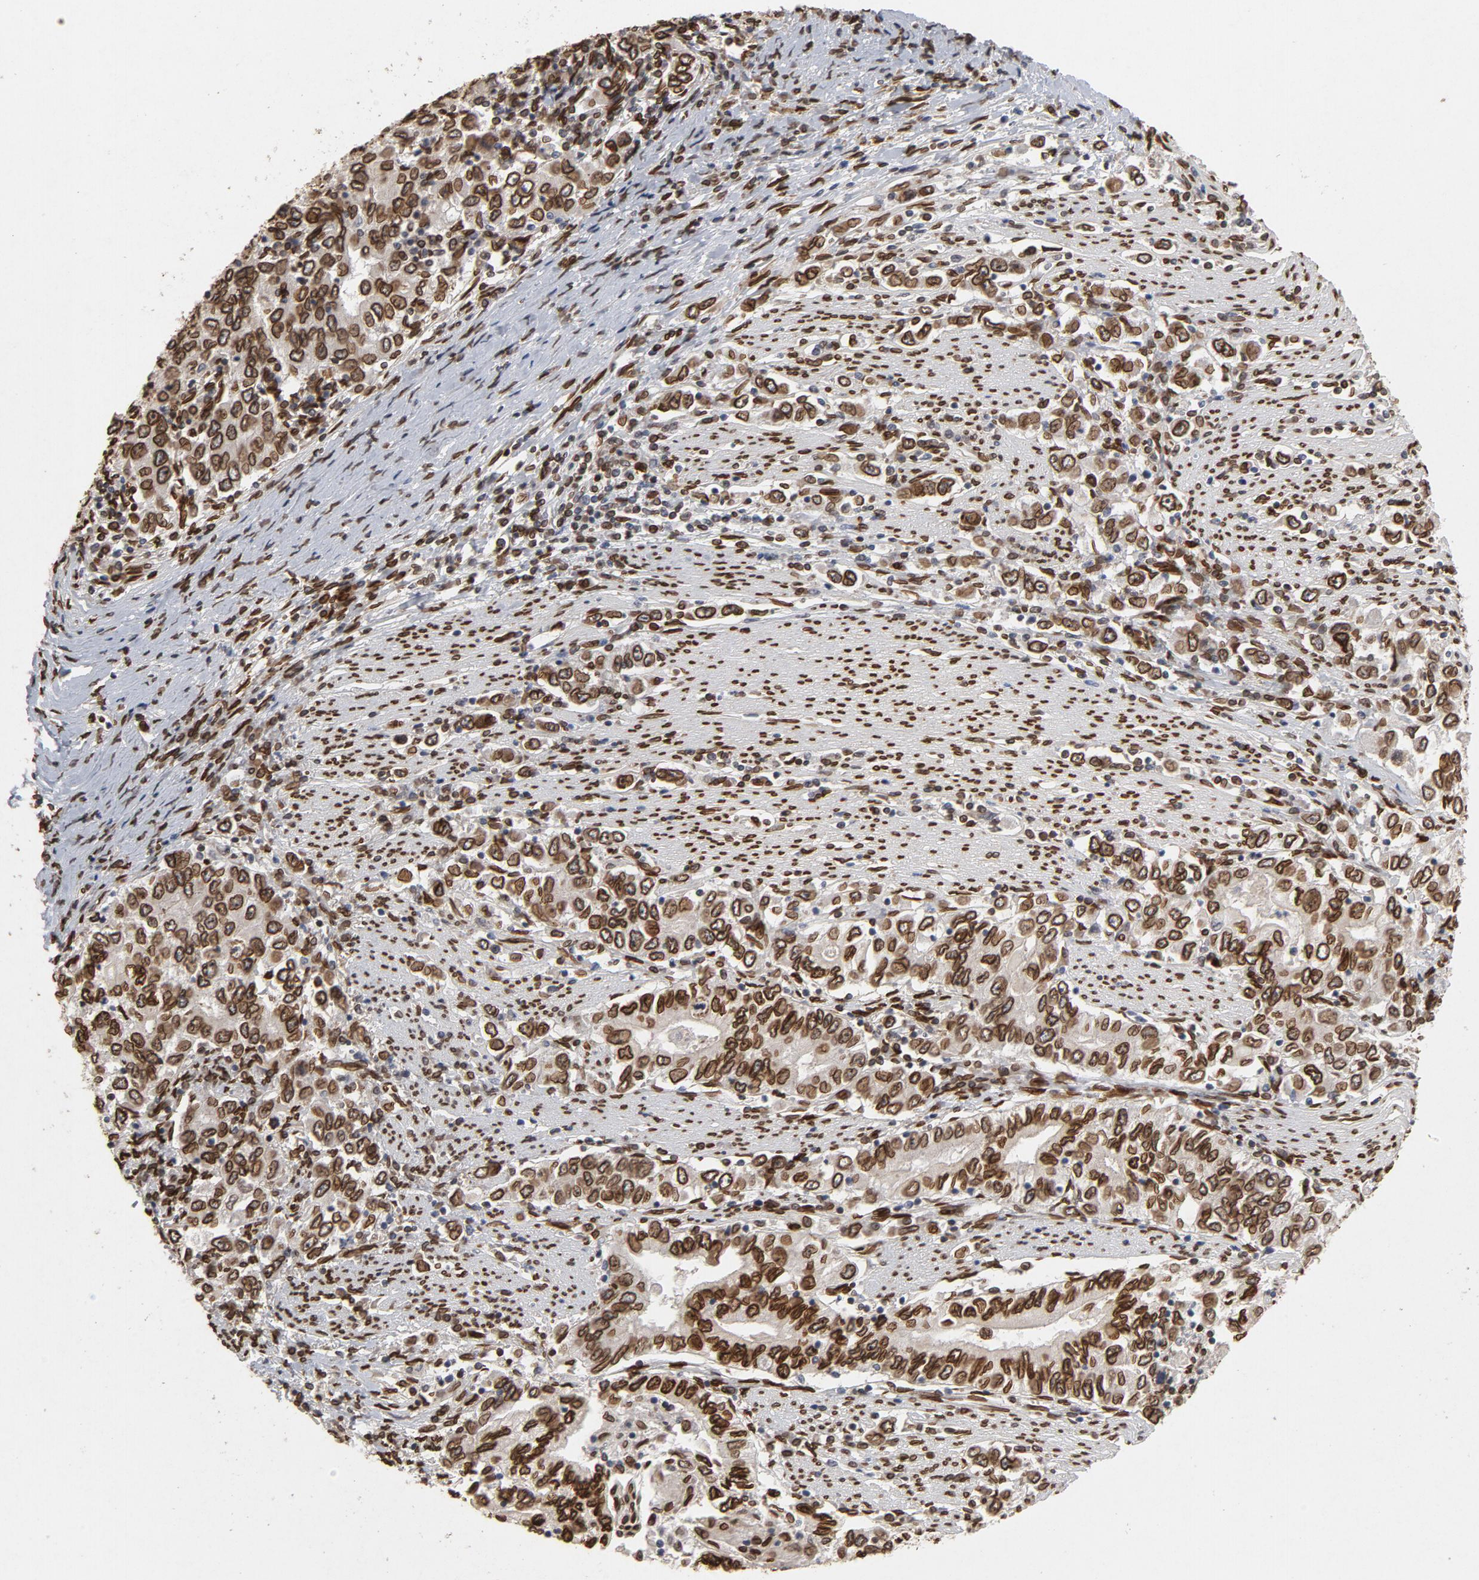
{"staining": {"intensity": "strong", "quantity": ">75%", "location": "cytoplasmic/membranous,nuclear"}, "tissue": "stomach cancer", "cell_type": "Tumor cells", "image_type": "cancer", "snomed": [{"axis": "morphology", "description": "Adenocarcinoma, NOS"}, {"axis": "topography", "description": "Stomach, lower"}], "caption": "Protein staining shows strong cytoplasmic/membranous and nuclear staining in approximately >75% of tumor cells in stomach cancer.", "gene": "LMNA", "patient": {"sex": "female", "age": 72}}